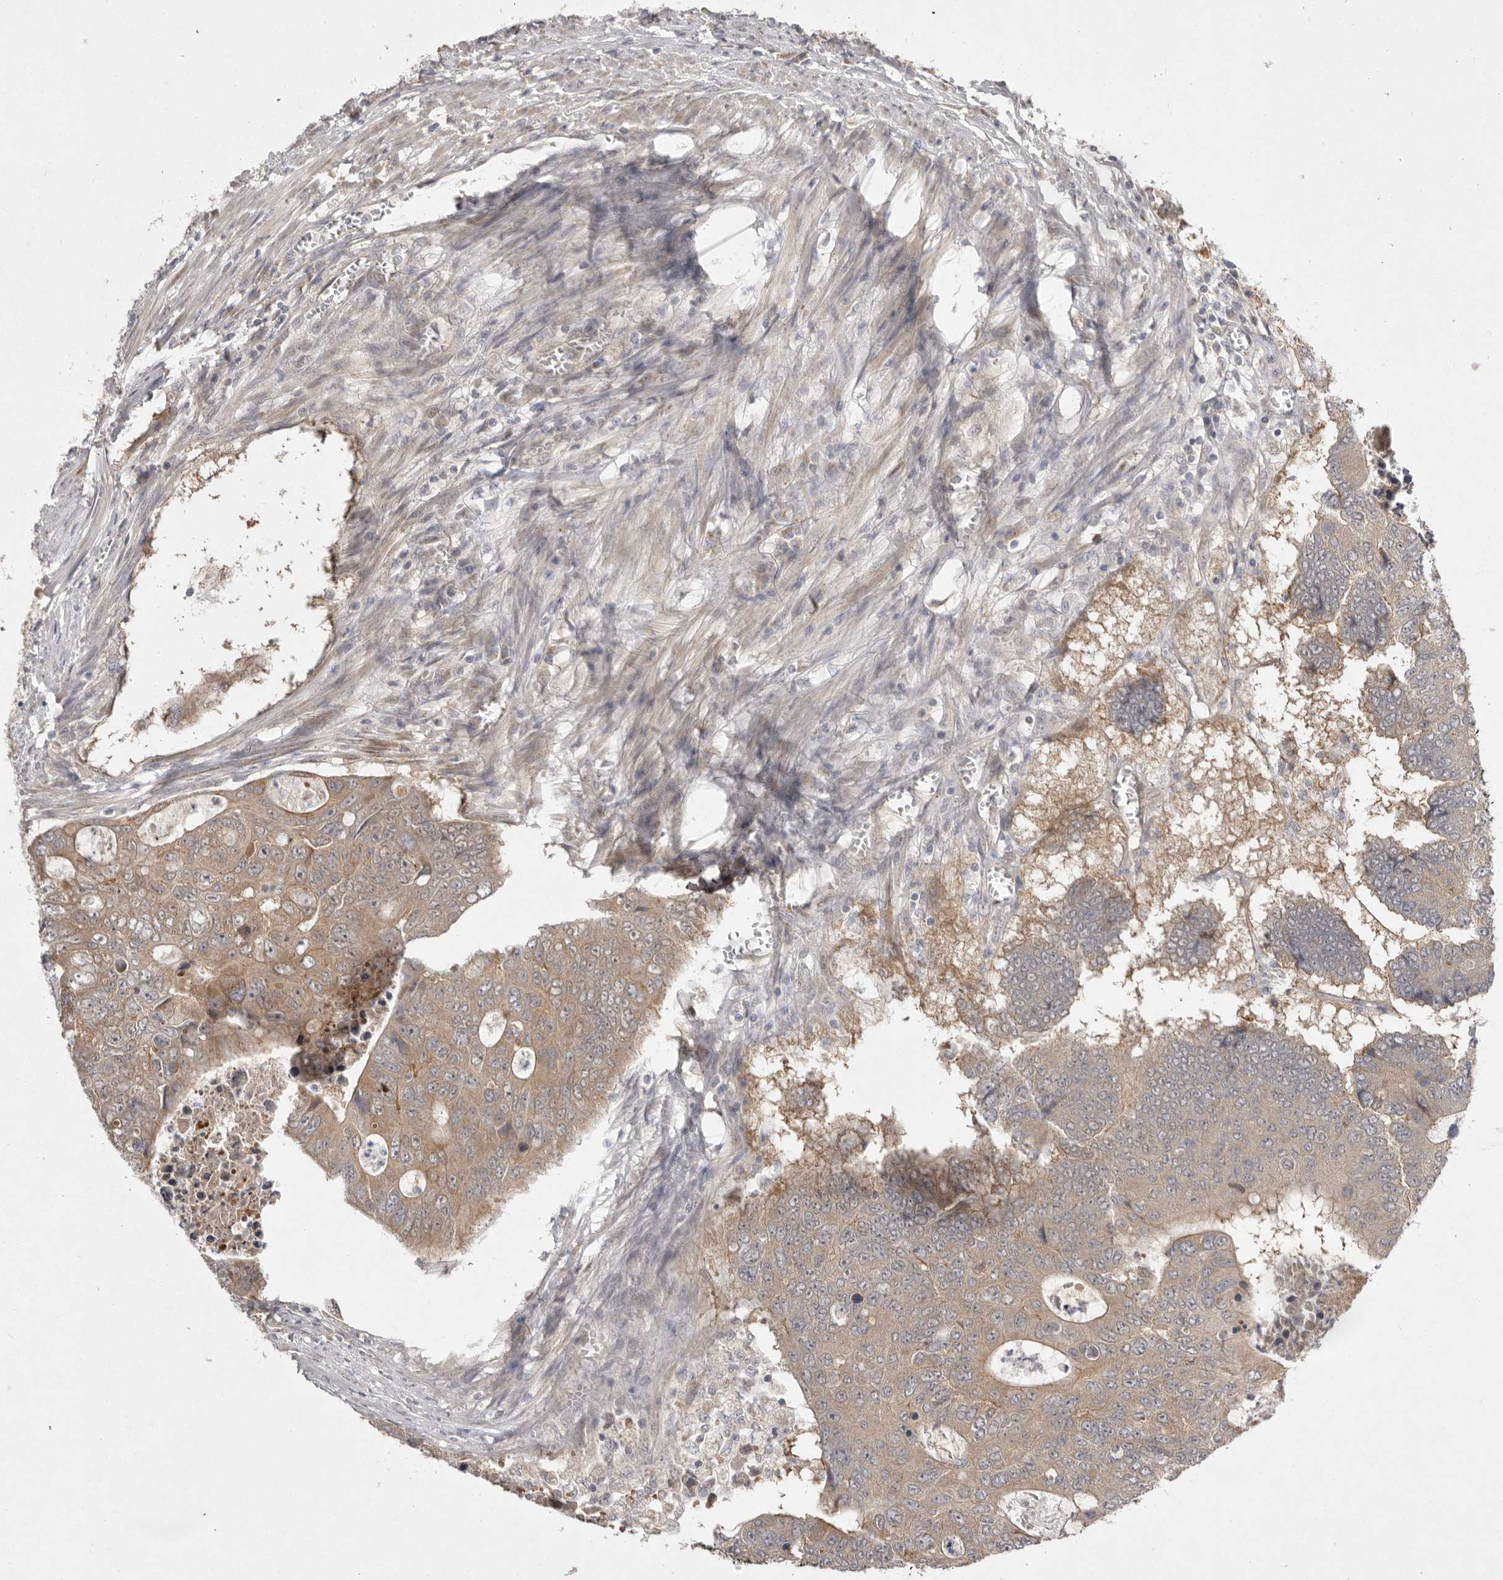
{"staining": {"intensity": "weak", "quantity": ">75%", "location": "cytoplasmic/membranous"}, "tissue": "colorectal cancer", "cell_type": "Tumor cells", "image_type": "cancer", "snomed": [{"axis": "morphology", "description": "Adenocarcinoma, NOS"}, {"axis": "topography", "description": "Colon"}], "caption": "Weak cytoplasmic/membranous protein staining is identified in about >75% of tumor cells in colorectal cancer (adenocarcinoma). Using DAB (brown) and hematoxylin (blue) stains, captured at high magnification using brightfield microscopy.", "gene": "NSUN4", "patient": {"sex": "male", "age": 87}}